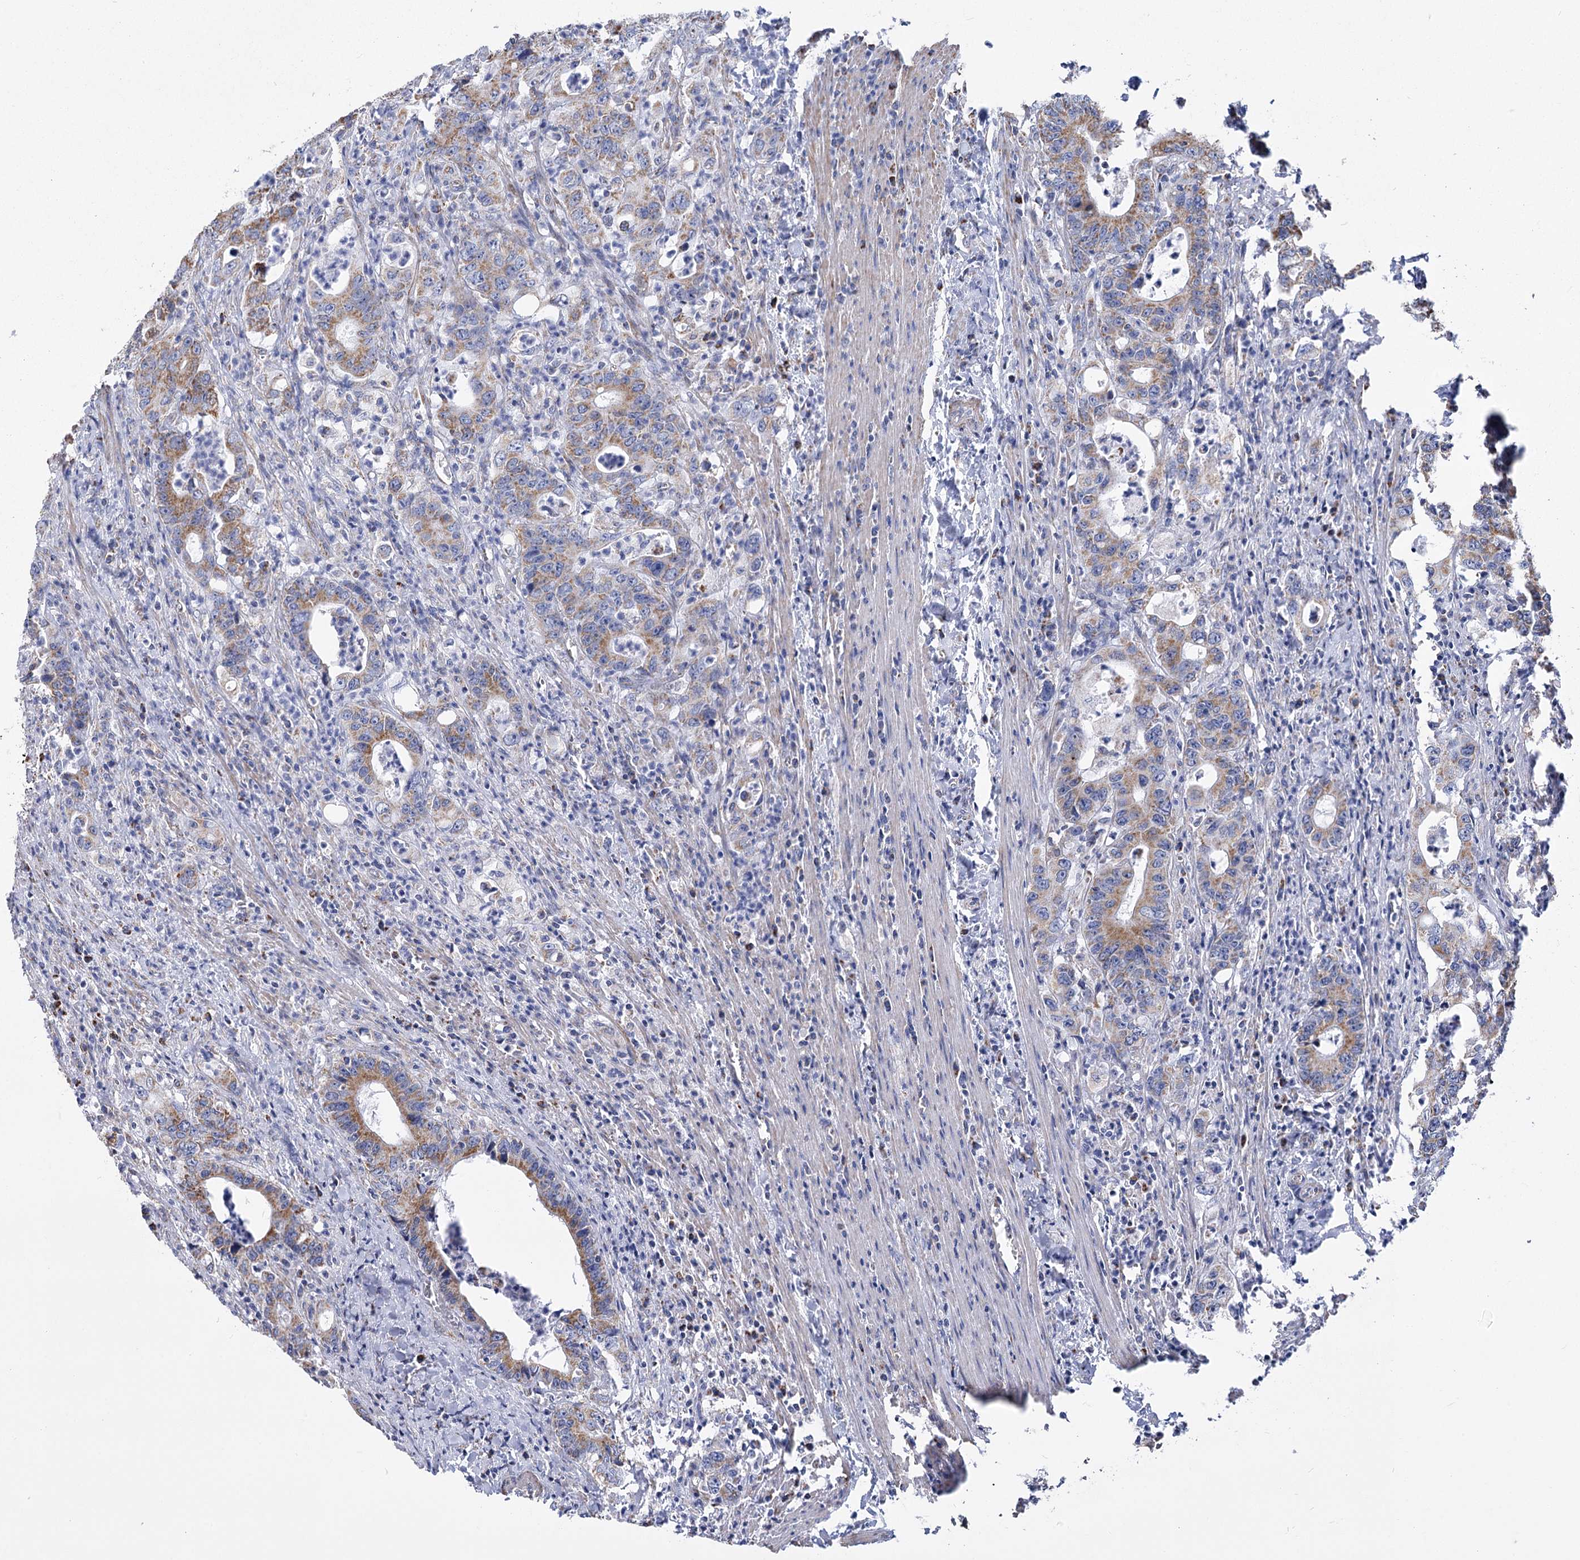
{"staining": {"intensity": "moderate", "quantity": "25%-75%", "location": "cytoplasmic/membranous"}, "tissue": "colorectal cancer", "cell_type": "Tumor cells", "image_type": "cancer", "snomed": [{"axis": "morphology", "description": "Adenocarcinoma, NOS"}, {"axis": "topography", "description": "Colon"}], "caption": "The micrograph exhibits immunohistochemical staining of colorectal cancer. There is moderate cytoplasmic/membranous positivity is appreciated in approximately 25%-75% of tumor cells.", "gene": "PDHB", "patient": {"sex": "female", "age": 75}}